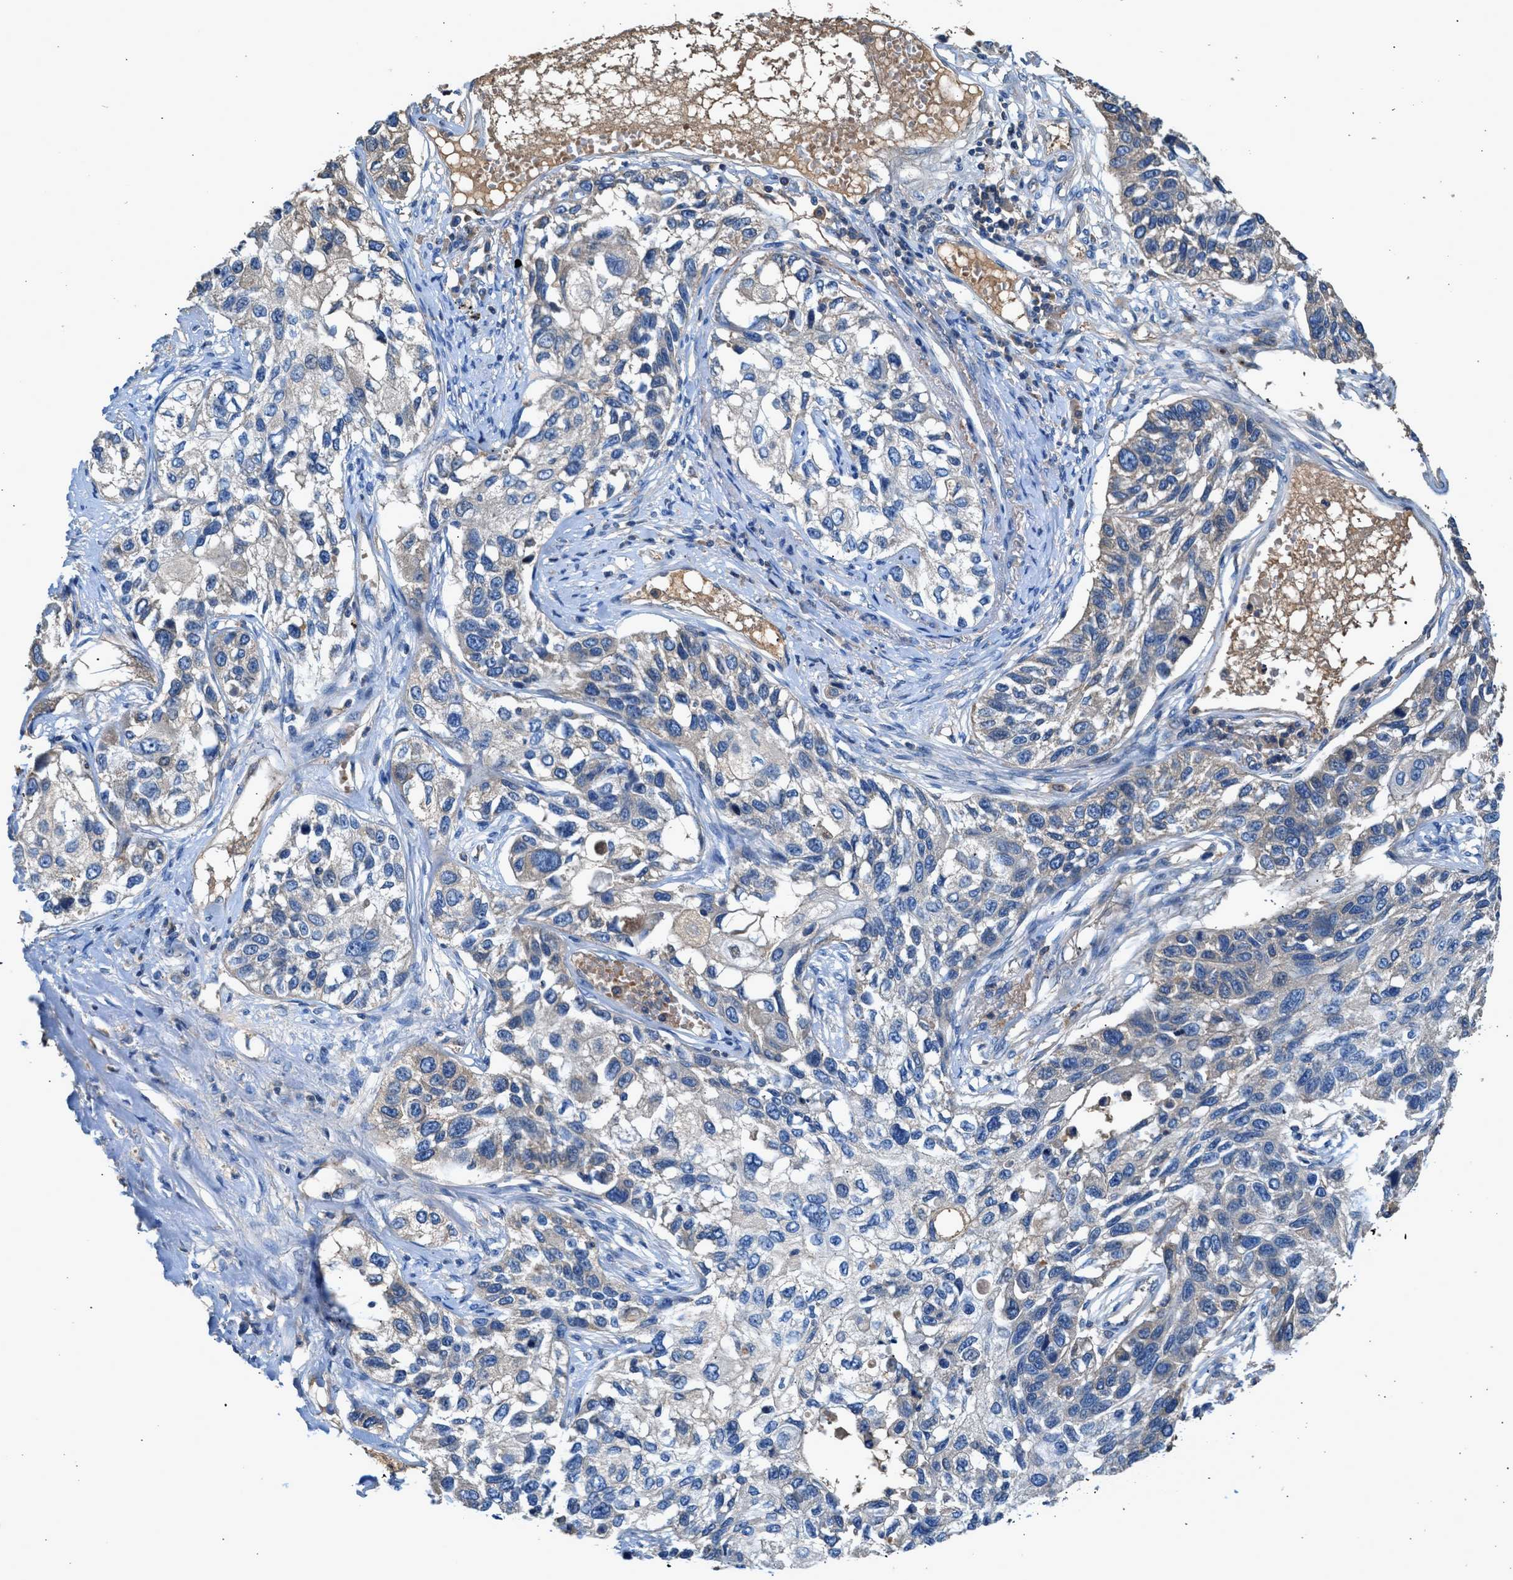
{"staining": {"intensity": "negative", "quantity": "none", "location": "none"}, "tissue": "lung cancer", "cell_type": "Tumor cells", "image_type": "cancer", "snomed": [{"axis": "morphology", "description": "Squamous cell carcinoma, NOS"}, {"axis": "topography", "description": "Lung"}], "caption": "An immunohistochemistry (IHC) photomicrograph of squamous cell carcinoma (lung) is shown. There is no staining in tumor cells of squamous cell carcinoma (lung). (Immunohistochemistry, brightfield microscopy, high magnification).", "gene": "RWDD2B", "patient": {"sex": "male", "age": 71}}